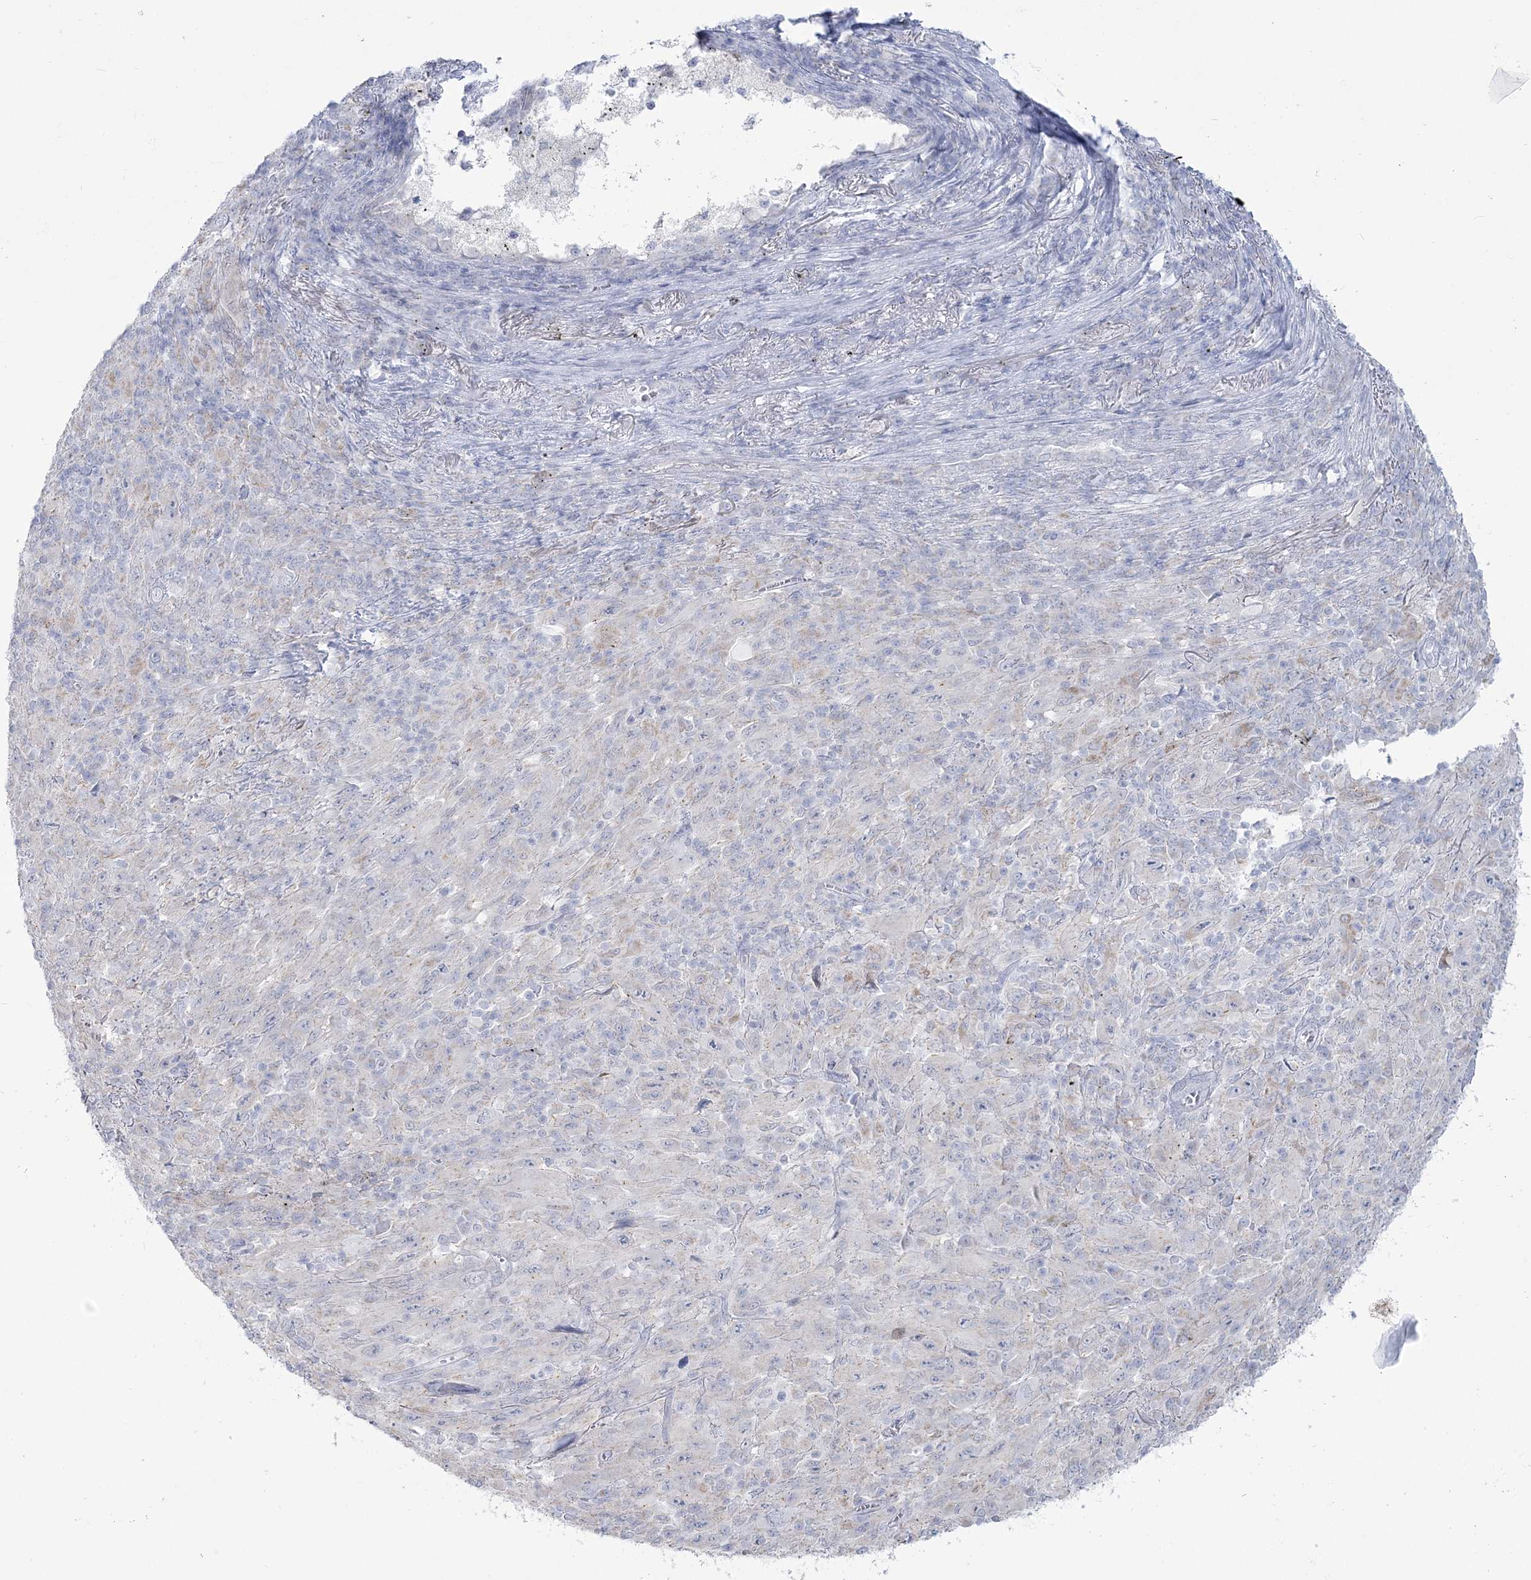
{"staining": {"intensity": "negative", "quantity": "none", "location": "none"}, "tissue": "melanoma", "cell_type": "Tumor cells", "image_type": "cancer", "snomed": [{"axis": "morphology", "description": "Malignant melanoma, Metastatic site"}, {"axis": "topography", "description": "Skin"}], "caption": "This is a image of IHC staining of malignant melanoma (metastatic site), which shows no expression in tumor cells.", "gene": "ZNF843", "patient": {"sex": "female", "age": 56}}